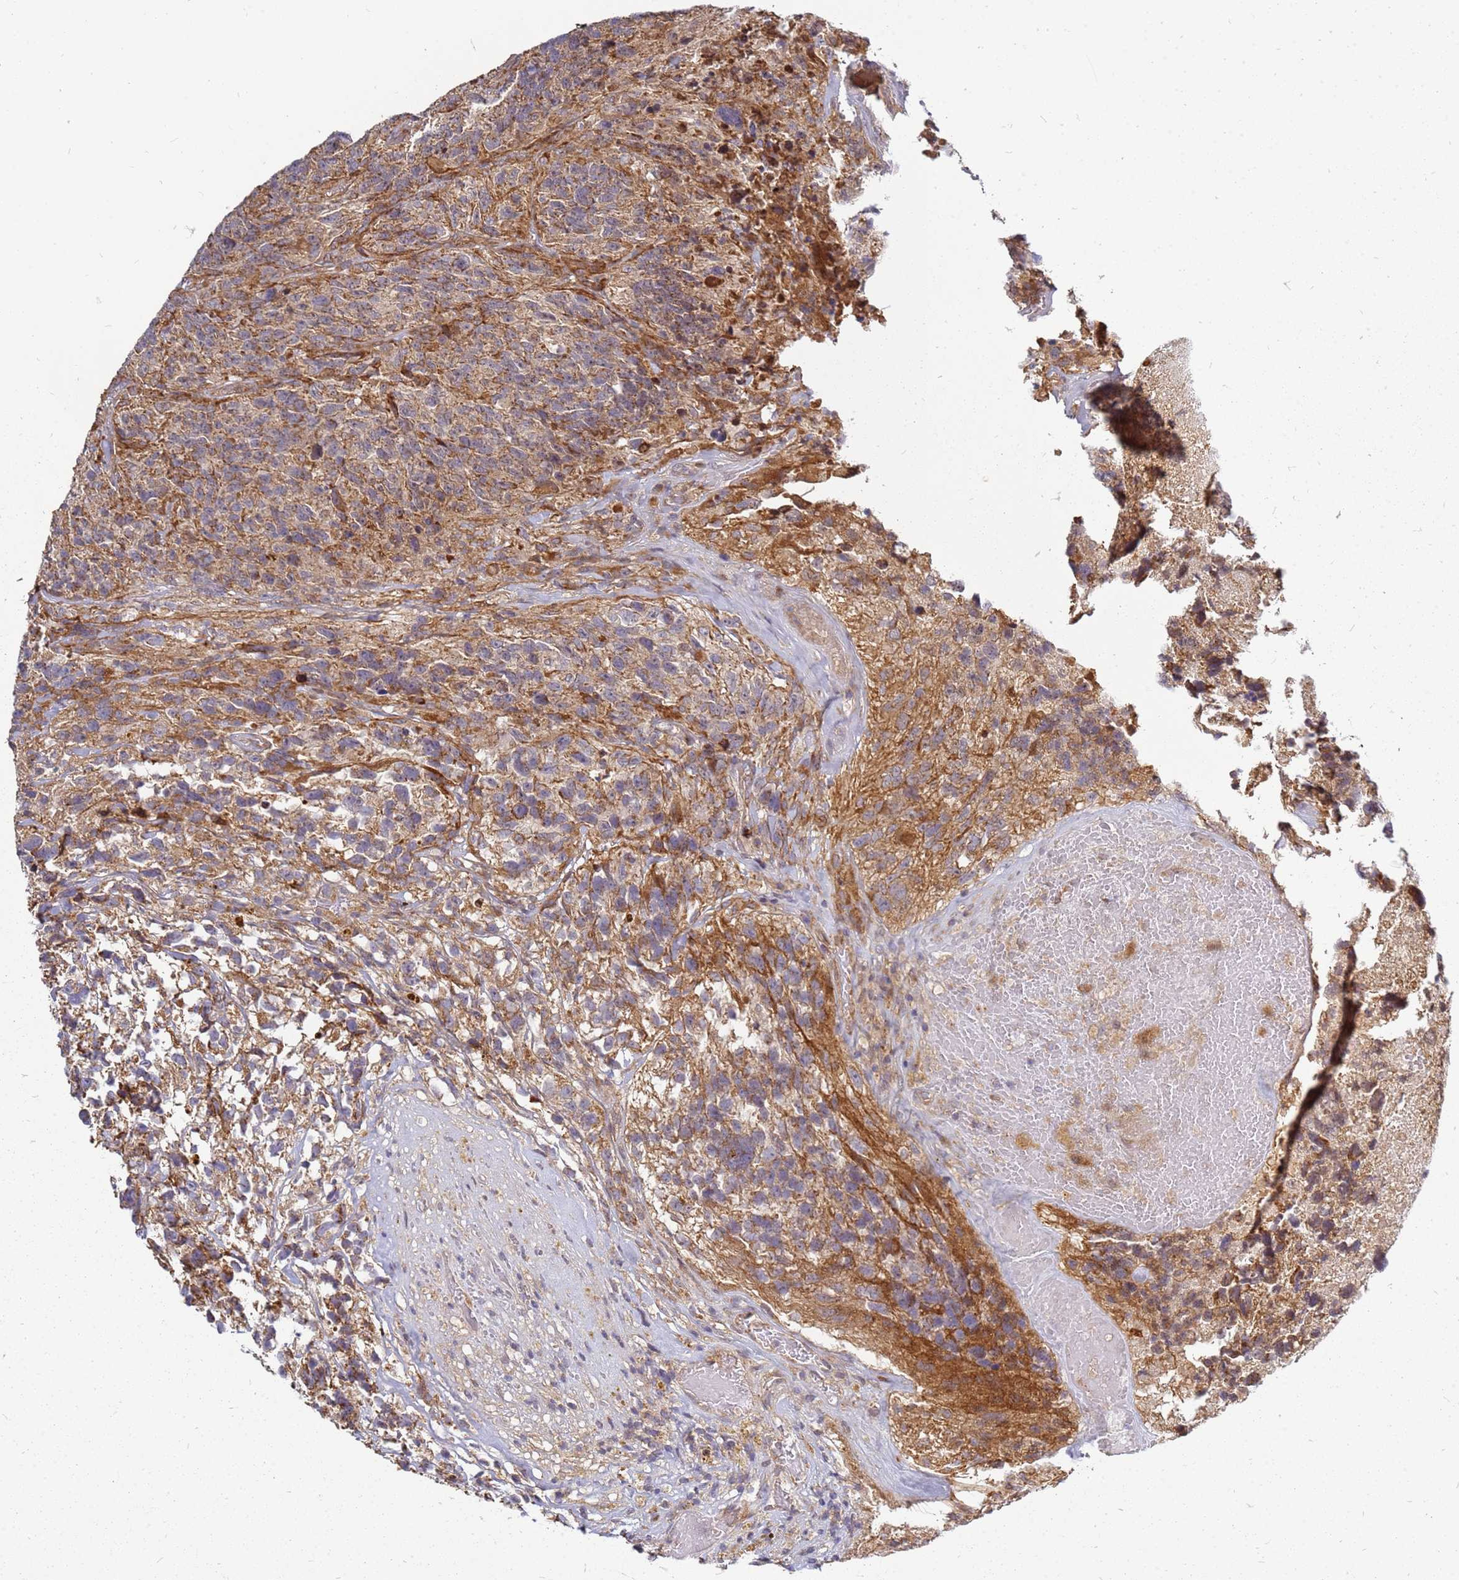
{"staining": {"intensity": "moderate", "quantity": ">75%", "location": "cytoplasmic/membranous"}, "tissue": "glioma", "cell_type": "Tumor cells", "image_type": "cancer", "snomed": [{"axis": "morphology", "description": "Glioma, malignant, High grade"}, {"axis": "topography", "description": "Brain"}], "caption": "Protein positivity by IHC reveals moderate cytoplasmic/membranous expression in about >75% of tumor cells in glioma.", "gene": "CCDC159", "patient": {"sex": "male", "age": 69}}